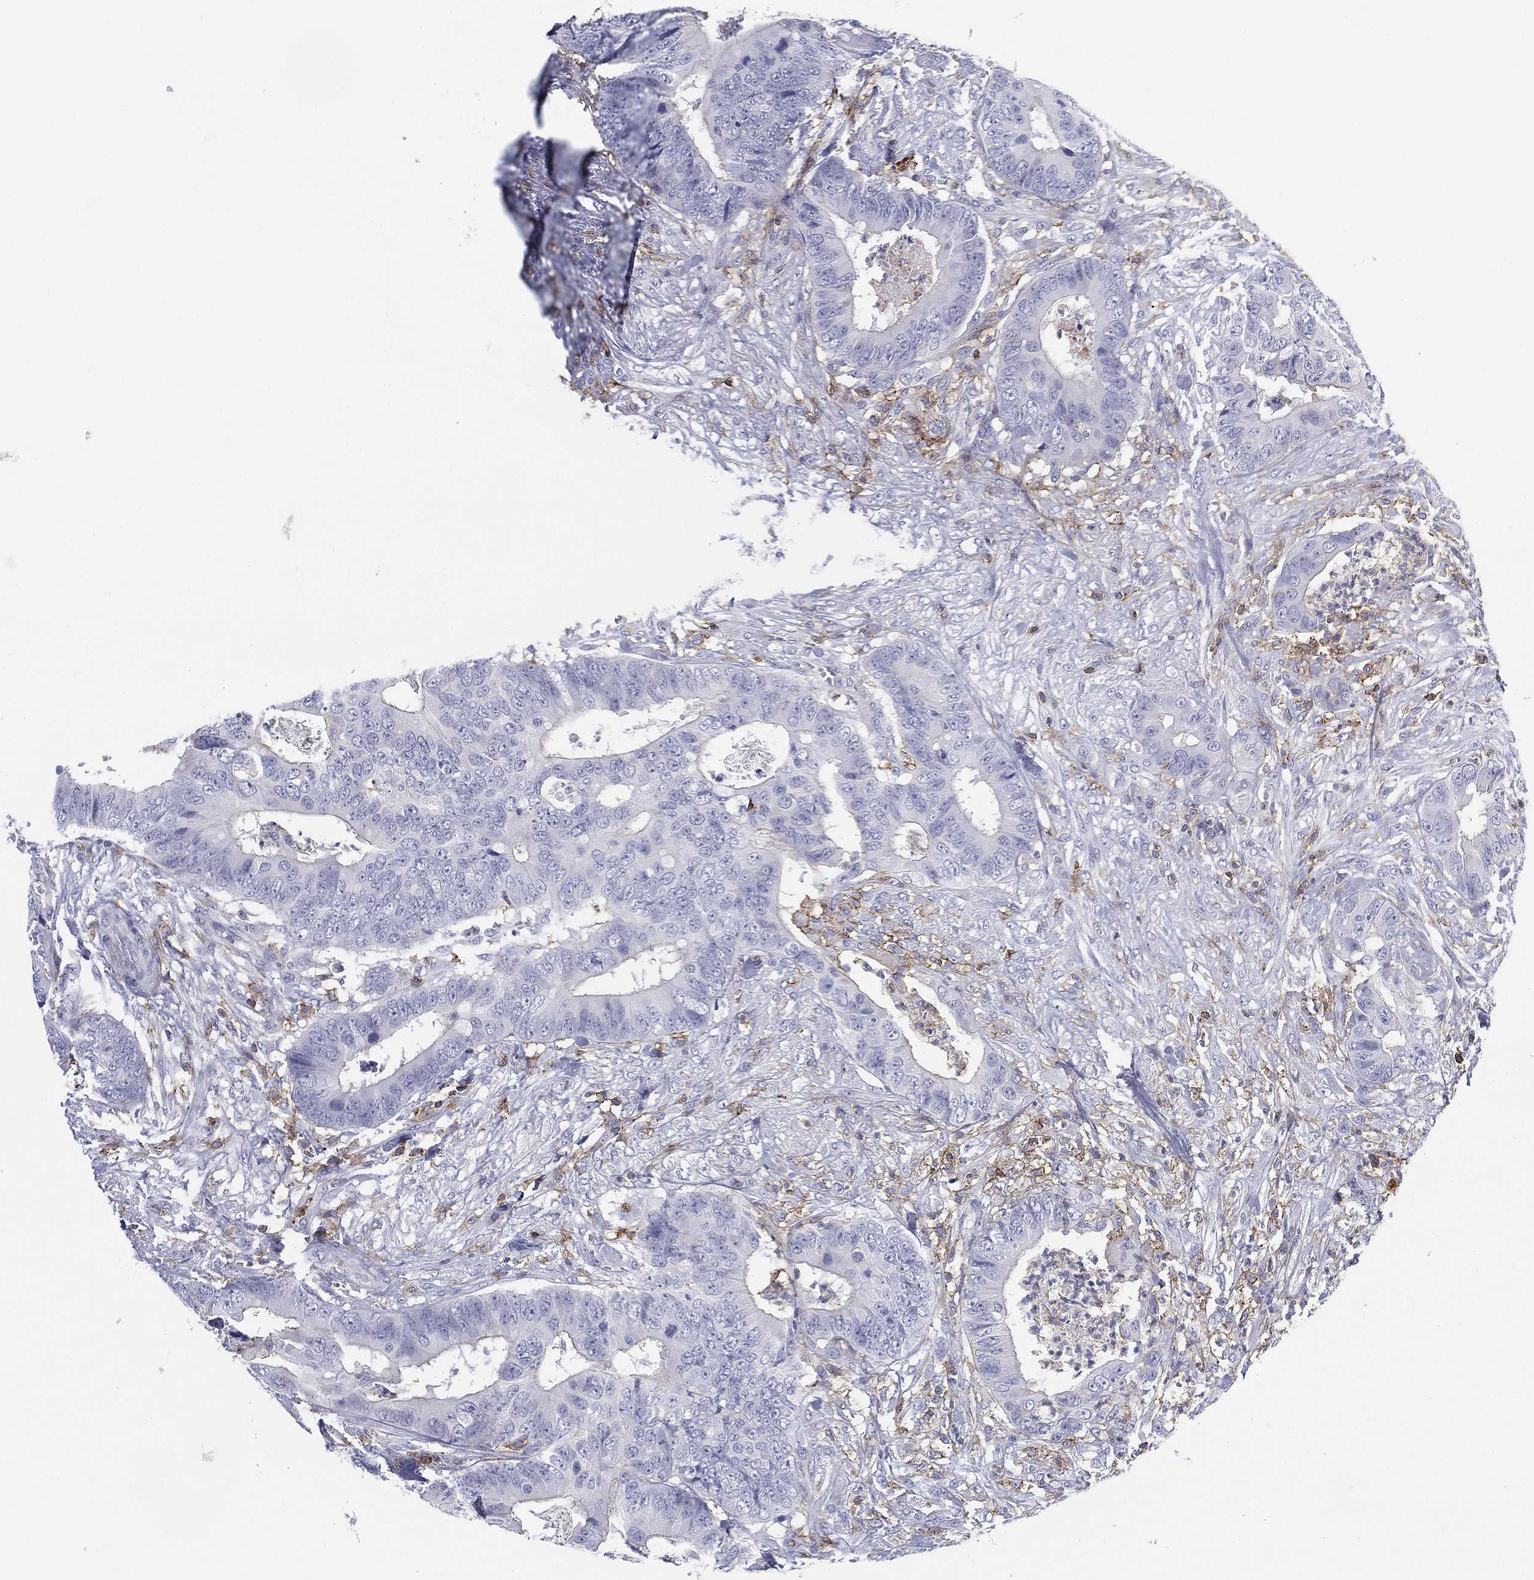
{"staining": {"intensity": "negative", "quantity": "none", "location": "none"}, "tissue": "colorectal cancer", "cell_type": "Tumor cells", "image_type": "cancer", "snomed": [{"axis": "morphology", "description": "Adenocarcinoma, NOS"}, {"axis": "topography", "description": "Colon"}], "caption": "Human adenocarcinoma (colorectal) stained for a protein using immunohistochemistry exhibits no staining in tumor cells.", "gene": "SELPLG", "patient": {"sex": "male", "age": 84}}